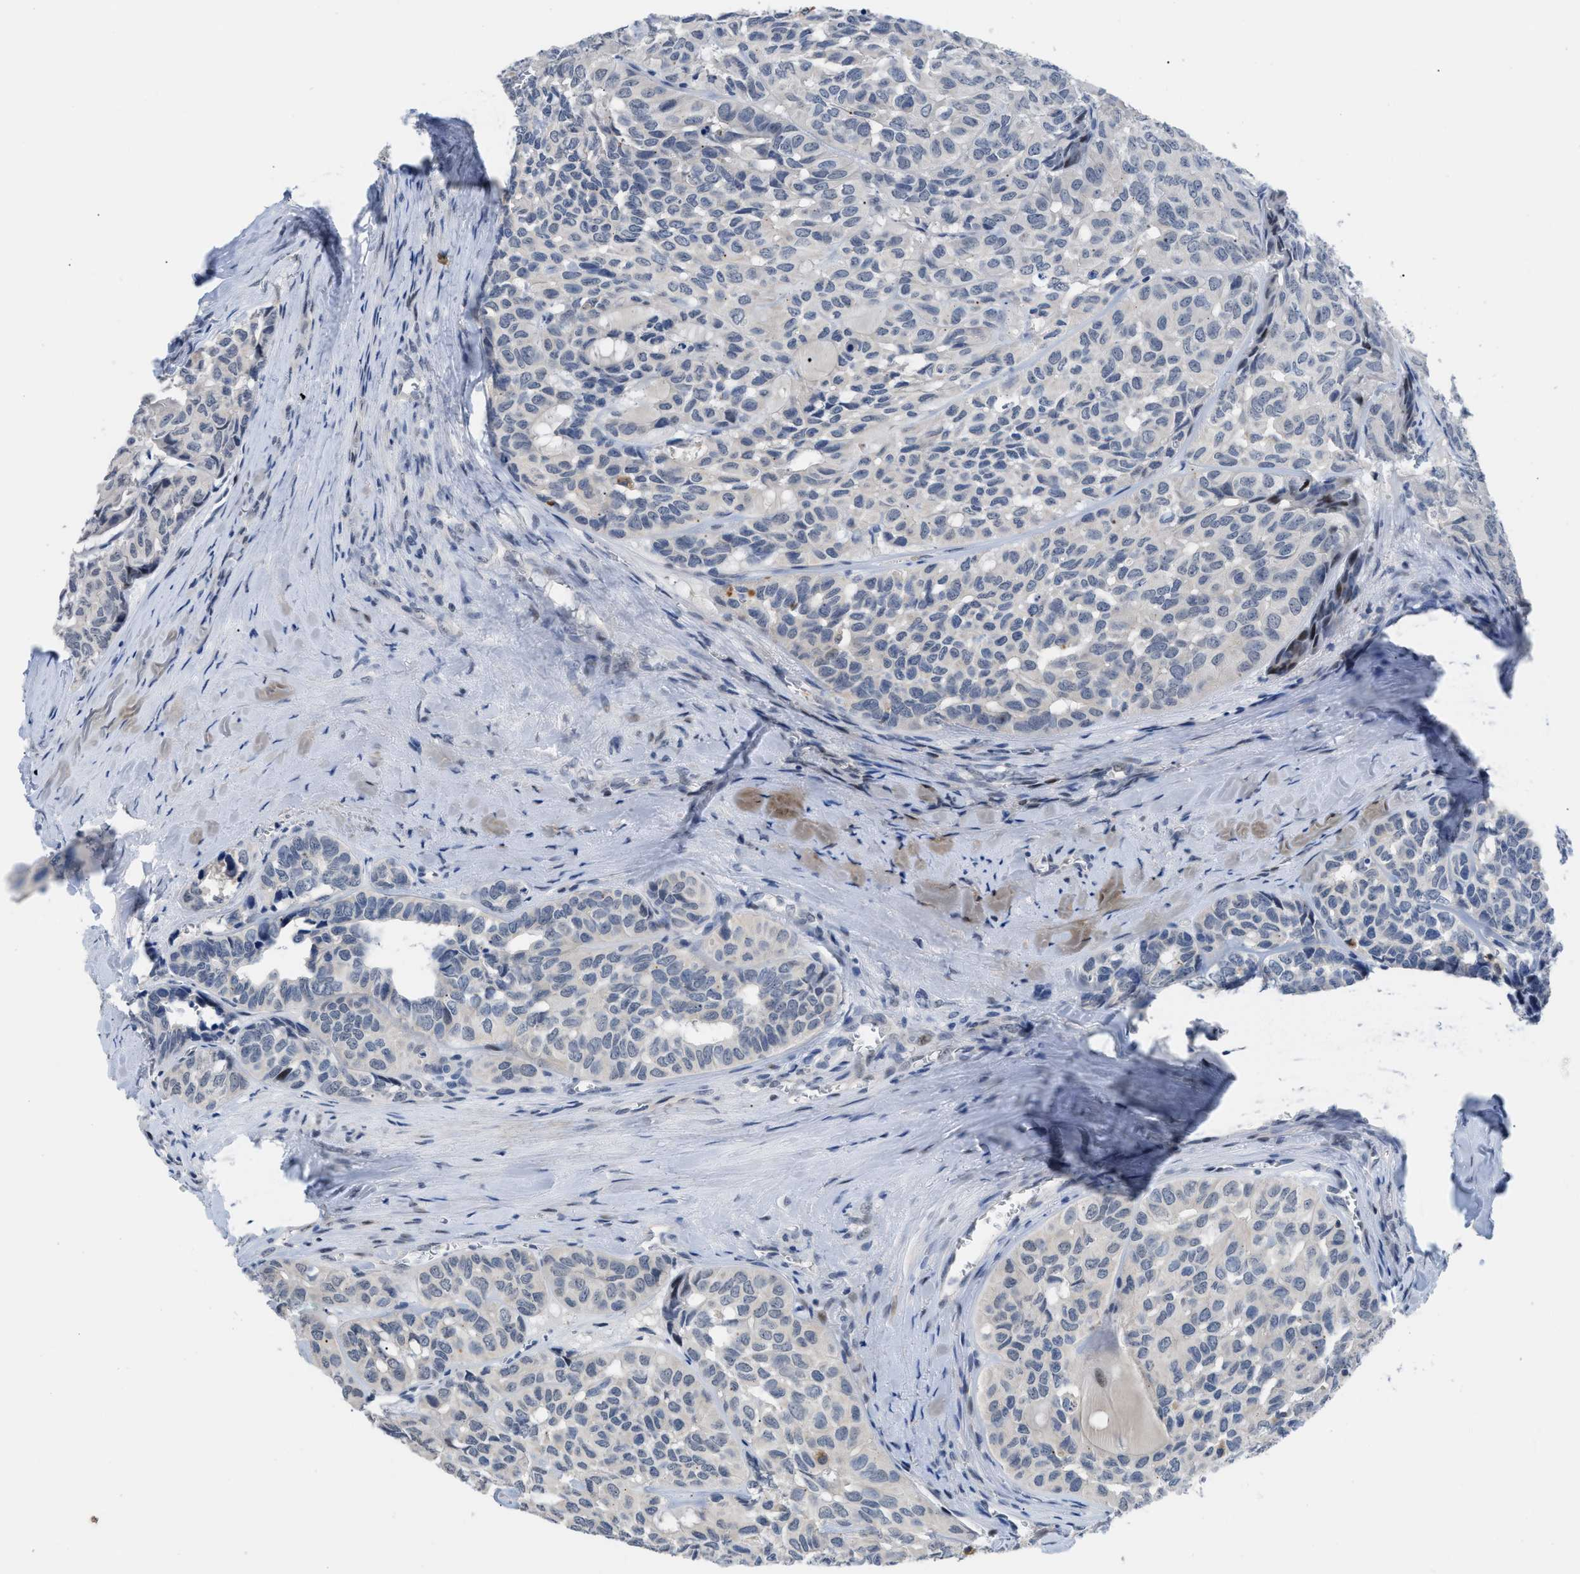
{"staining": {"intensity": "negative", "quantity": "none", "location": "none"}, "tissue": "head and neck cancer", "cell_type": "Tumor cells", "image_type": "cancer", "snomed": [{"axis": "morphology", "description": "Adenocarcinoma, NOS"}, {"axis": "topography", "description": "Salivary gland, NOS"}, {"axis": "topography", "description": "Head-Neck"}], "caption": "High magnification brightfield microscopy of head and neck cancer stained with DAB (brown) and counterstained with hematoxylin (blue): tumor cells show no significant positivity.", "gene": "OR9K2", "patient": {"sex": "female", "age": 76}}